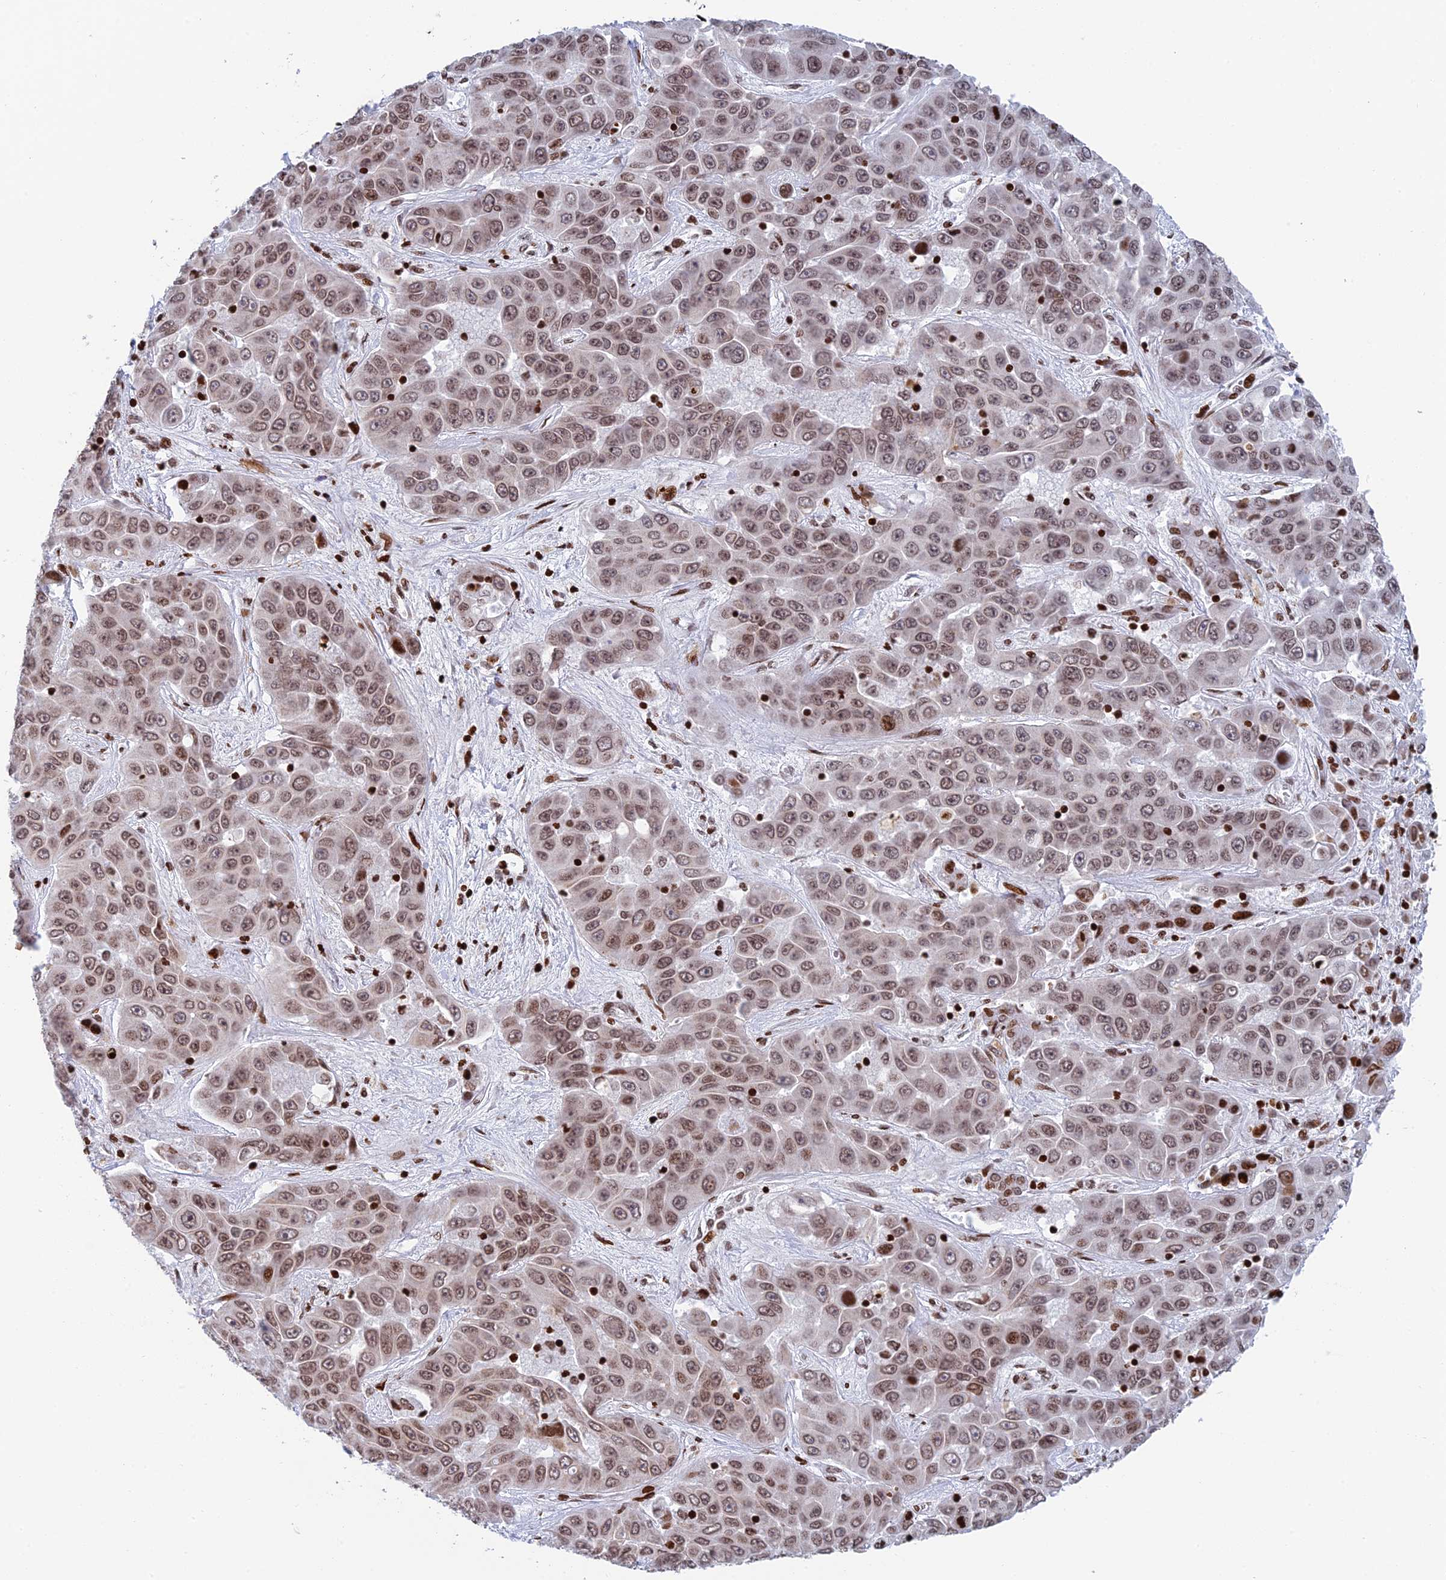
{"staining": {"intensity": "moderate", "quantity": ">75%", "location": "nuclear"}, "tissue": "liver cancer", "cell_type": "Tumor cells", "image_type": "cancer", "snomed": [{"axis": "morphology", "description": "Cholangiocarcinoma"}, {"axis": "topography", "description": "Liver"}], "caption": "Human cholangiocarcinoma (liver) stained with a brown dye demonstrates moderate nuclear positive staining in about >75% of tumor cells.", "gene": "RPAP1", "patient": {"sex": "female", "age": 52}}